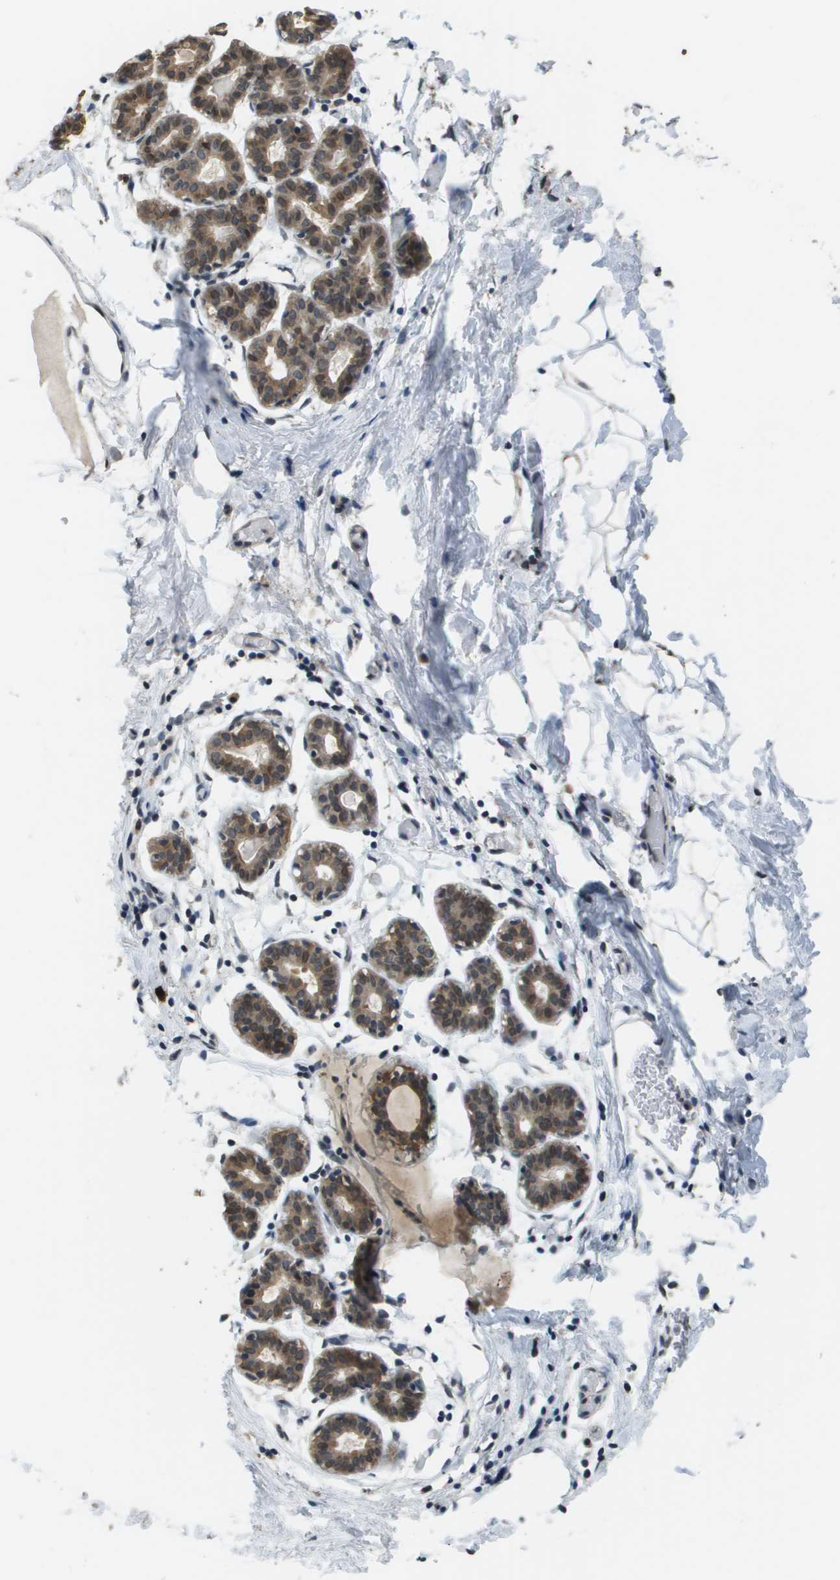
{"staining": {"intensity": "weak", "quantity": ">75%", "location": "cytoplasmic/membranous,nuclear"}, "tissue": "breast", "cell_type": "Adipocytes", "image_type": "normal", "snomed": [{"axis": "morphology", "description": "Normal tissue, NOS"}, {"axis": "topography", "description": "Breast"}], "caption": "Protein staining displays weak cytoplasmic/membranous,nuclear expression in approximately >75% of adipocytes in benign breast. Nuclei are stained in blue.", "gene": "FANCC", "patient": {"sex": "female", "age": 27}}